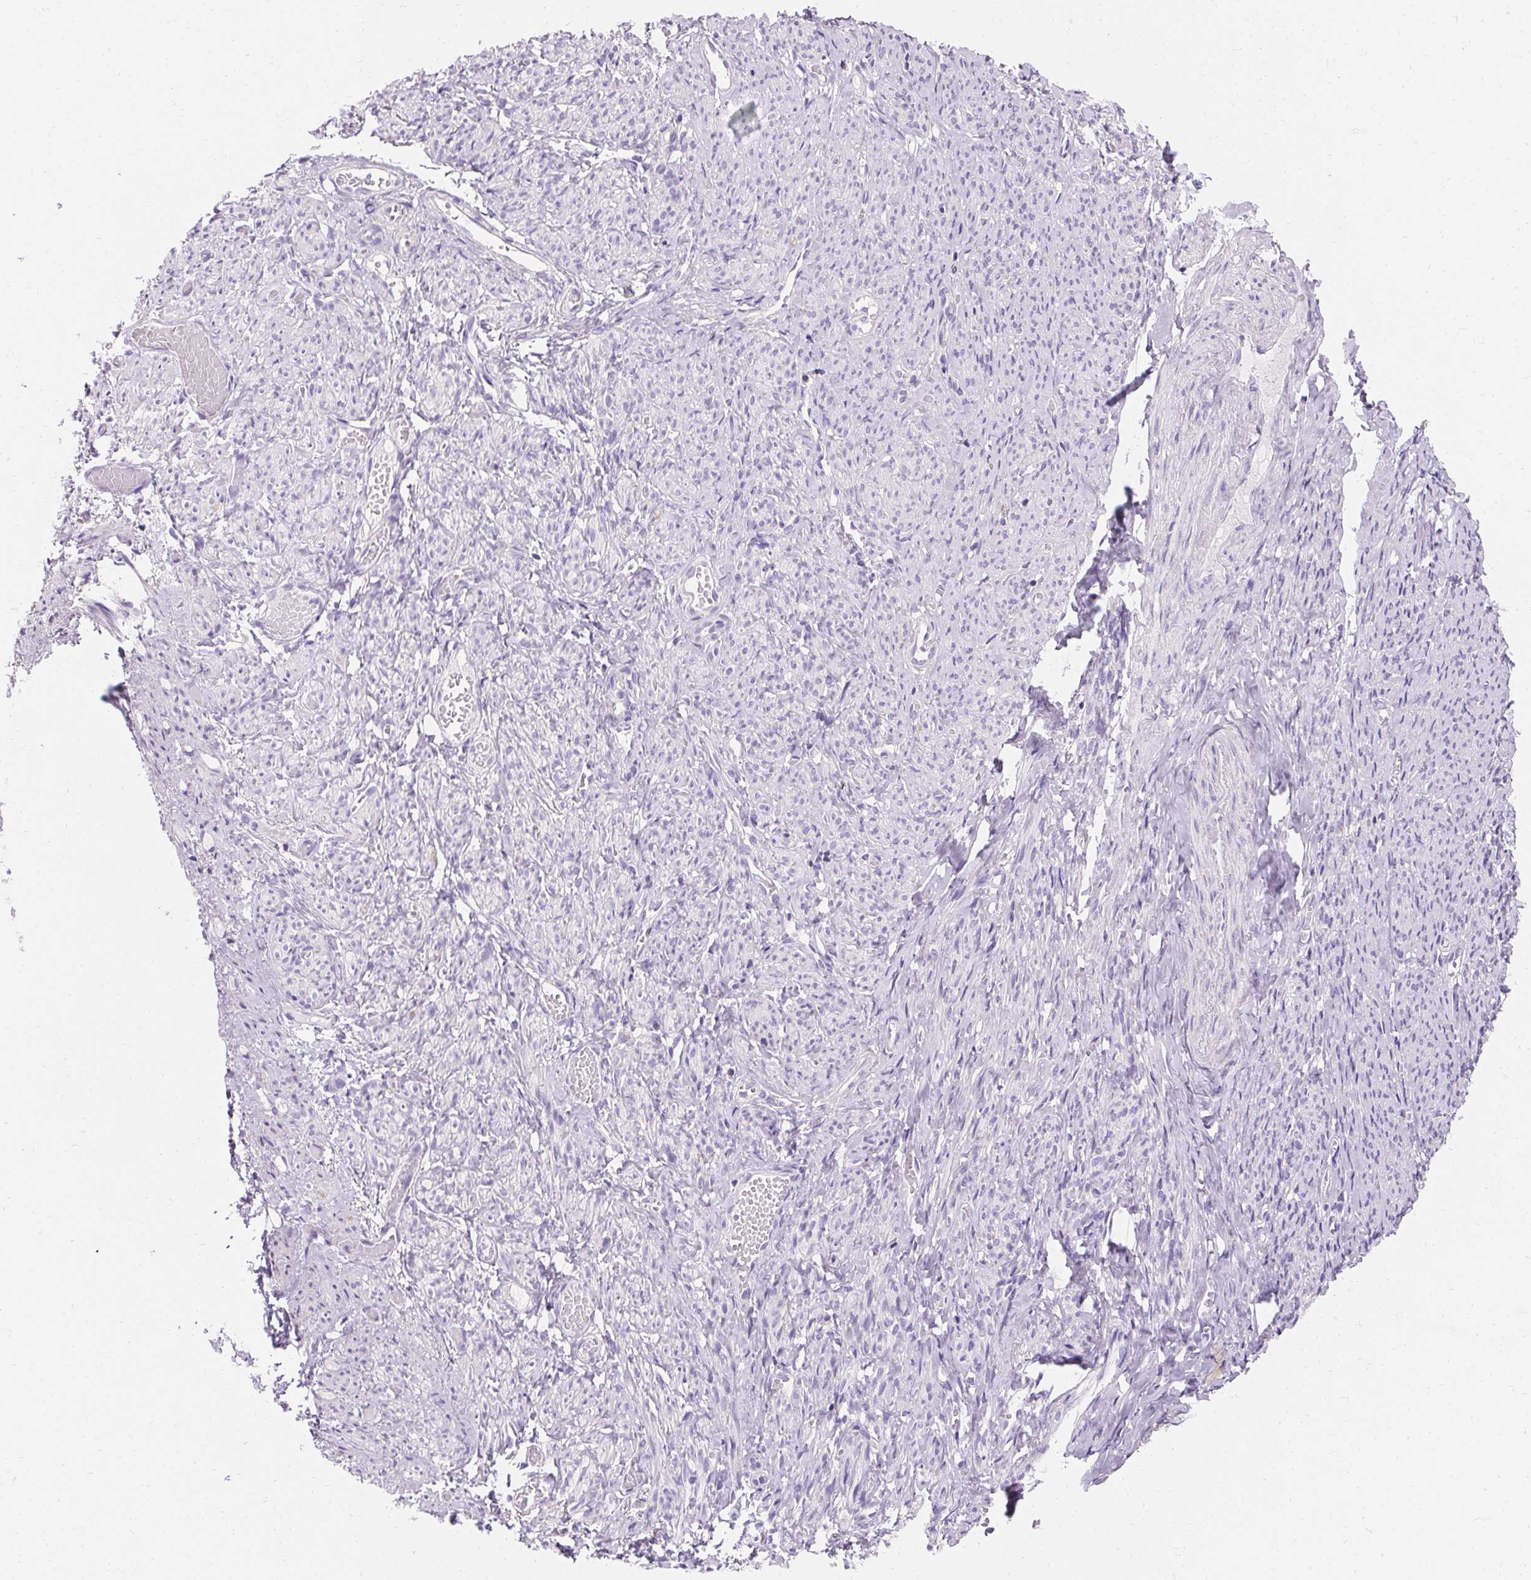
{"staining": {"intensity": "negative", "quantity": "none", "location": "none"}, "tissue": "smooth muscle", "cell_type": "Smooth muscle cells", "image_type": "normal", "snomed": [{"axis": "morphology", "description": "Normal tissue, NOS"}, {"axis": "topography", "description": "Smooth muscle"}], "caption": "This is an immunohistochemistry (IHC) histopathology image of unremarkable human smooth muscle. There is no expression in smooth muscle cells.", "gene": "ASGR2", "patient": {"sex": "female", "age": 65}}